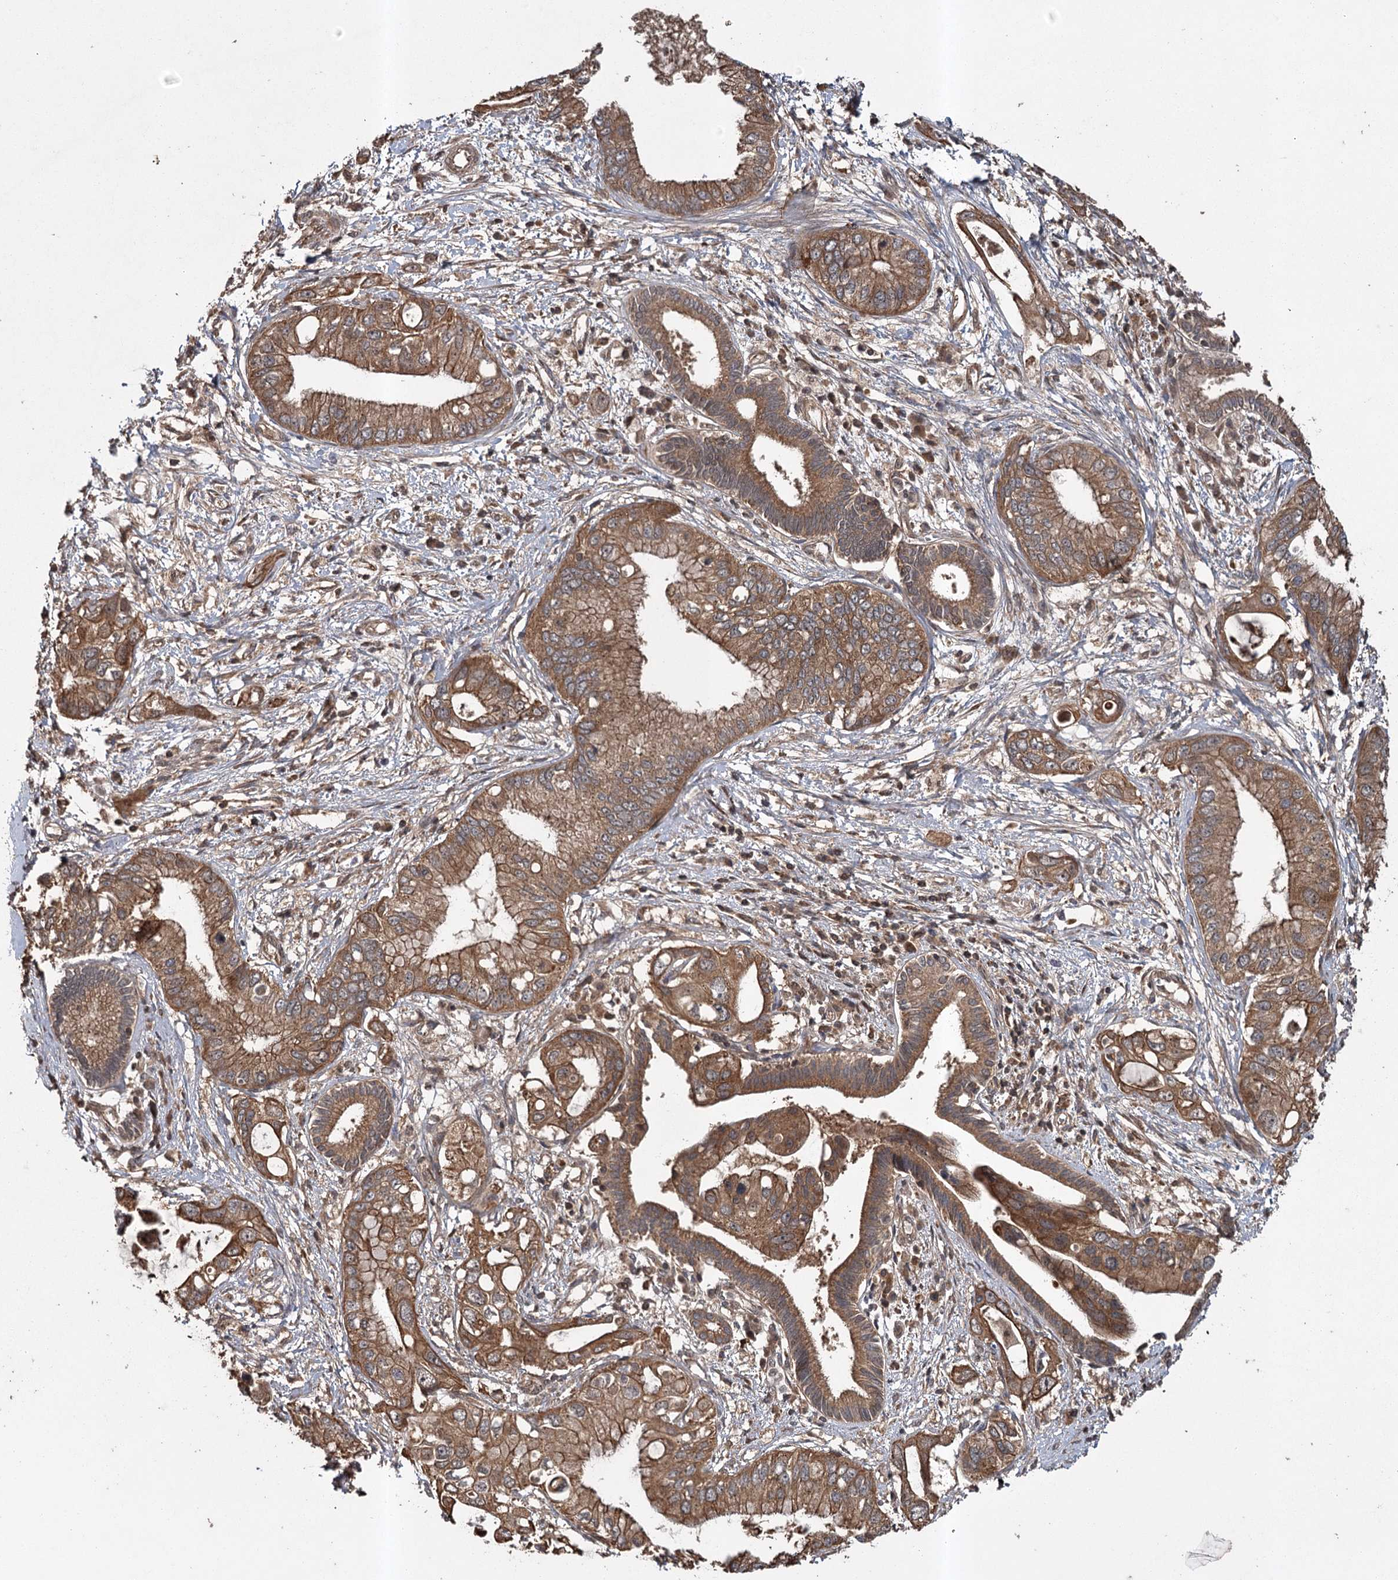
{"staining": {"intensity": "moderate", "quantity": ">75%", "location": "cytoplasmic/membranous"}, "tissue": "pancreatic cancer", "cell_type": "Tumor cells", "image_type": "cancer", "snomed": [{"axis": "morphology", "description": "Inflammation, NOS"}, {"axis": "morphology", "description": "Adenocarcinoma, NOS"}, {"axis": "topography", "description": "Pancreas"}], "caption": "There is medium levels of moderate cytoplasmic/membranous expression in tumor cells of pancreatic adenocarcinoma, as demonstrated by immunohistochemical staining (brown color).", "gene": "RPAP3", "patient": {"sex": "female", "age": 56}}